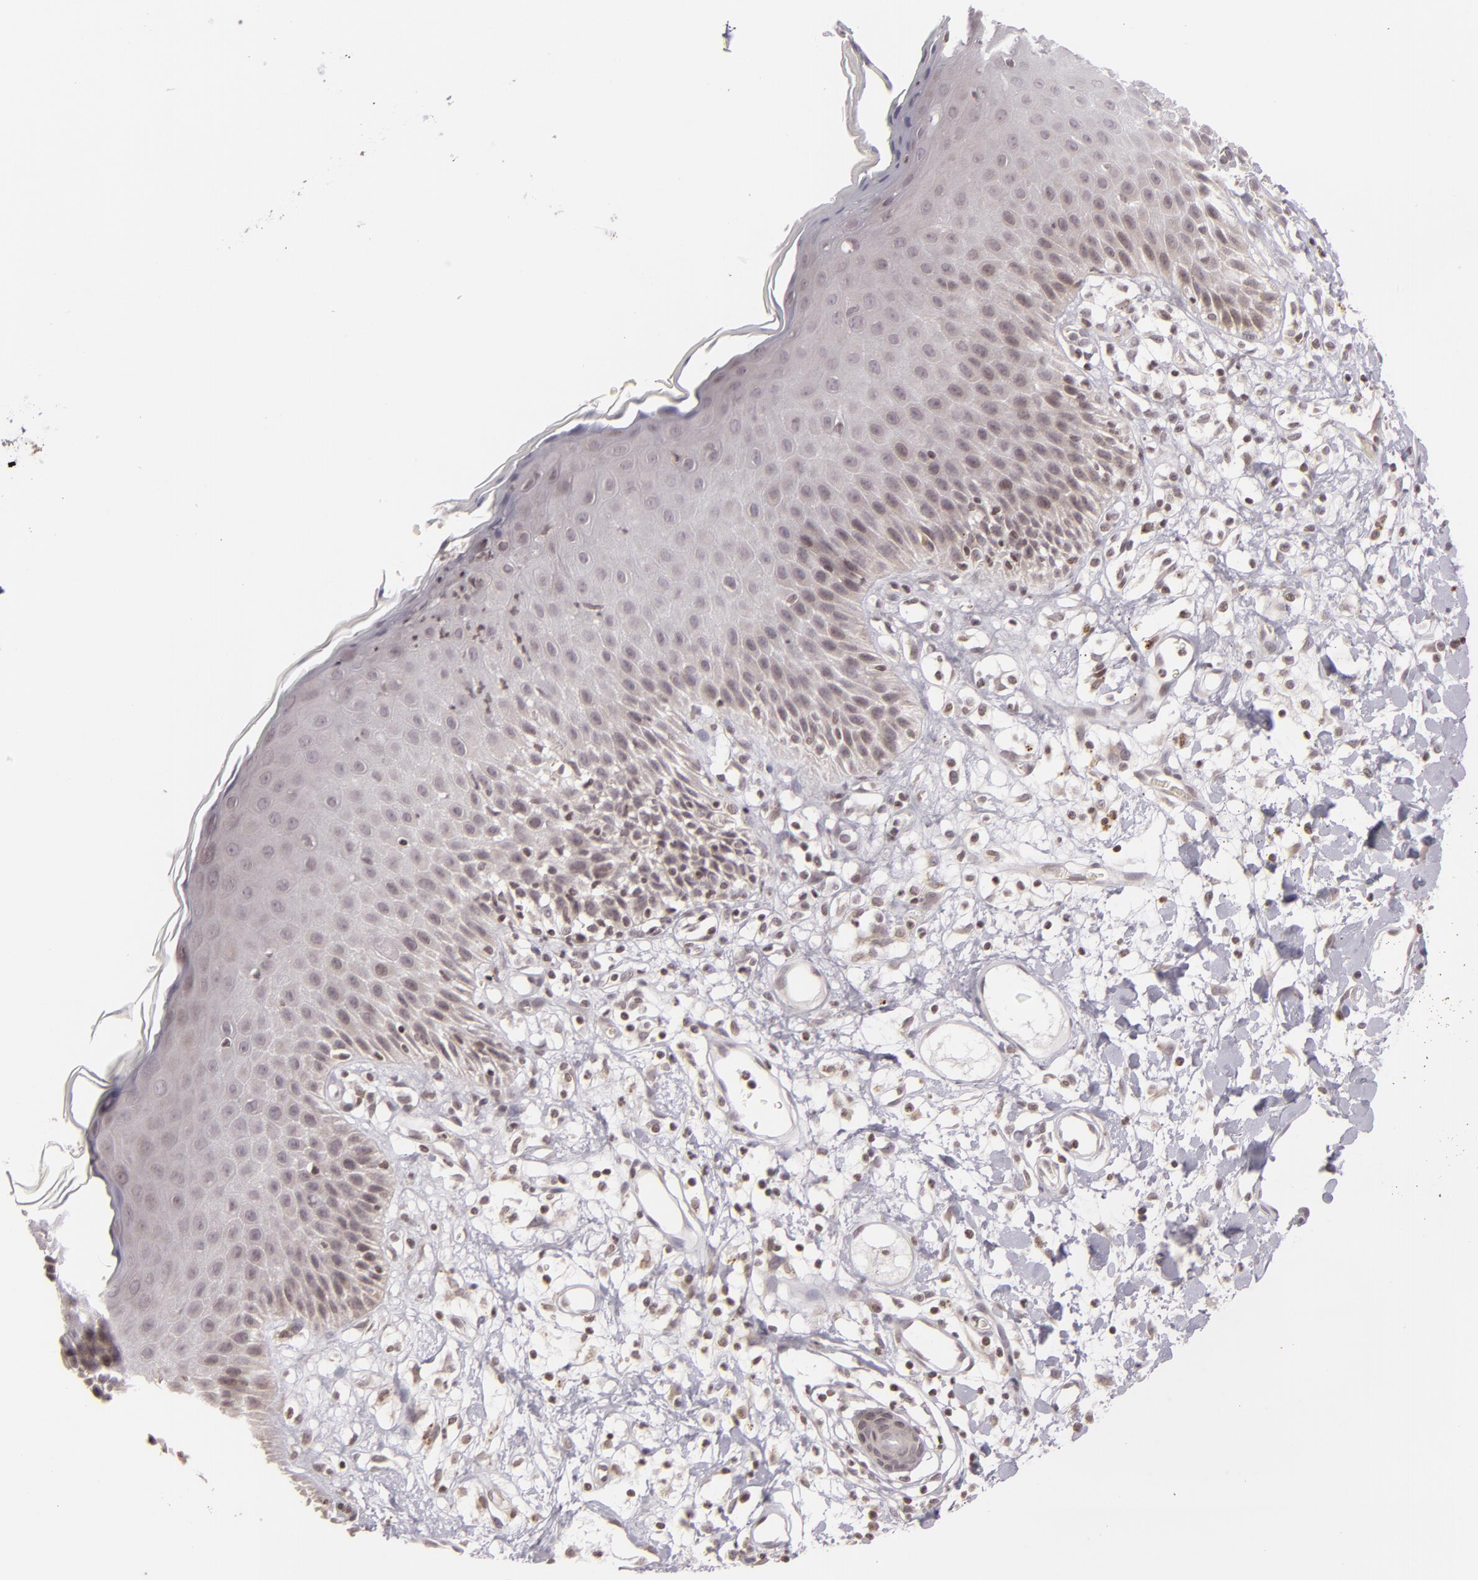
{"staining": {"intensity": "weak", "quantity": "25%-75%", "location": "nuclear"}, "tissue": "skin", "cell_type": "Epidermal cells", "image_type": "normal", "snomed": [{"axis": "morphology", "description": "Normal tissue, NOS"}, {"axis": "topography", "description": "Vulva"}, {"axis": "topography", "description": "Peripheral nerve tissue"}], "caption": "Weak nuclear expression is appreciated in about 25%-75% of epidermal cells in benign skin.", "gene": "AKAP6", "patient": {"sex": "female", "age": 68}}